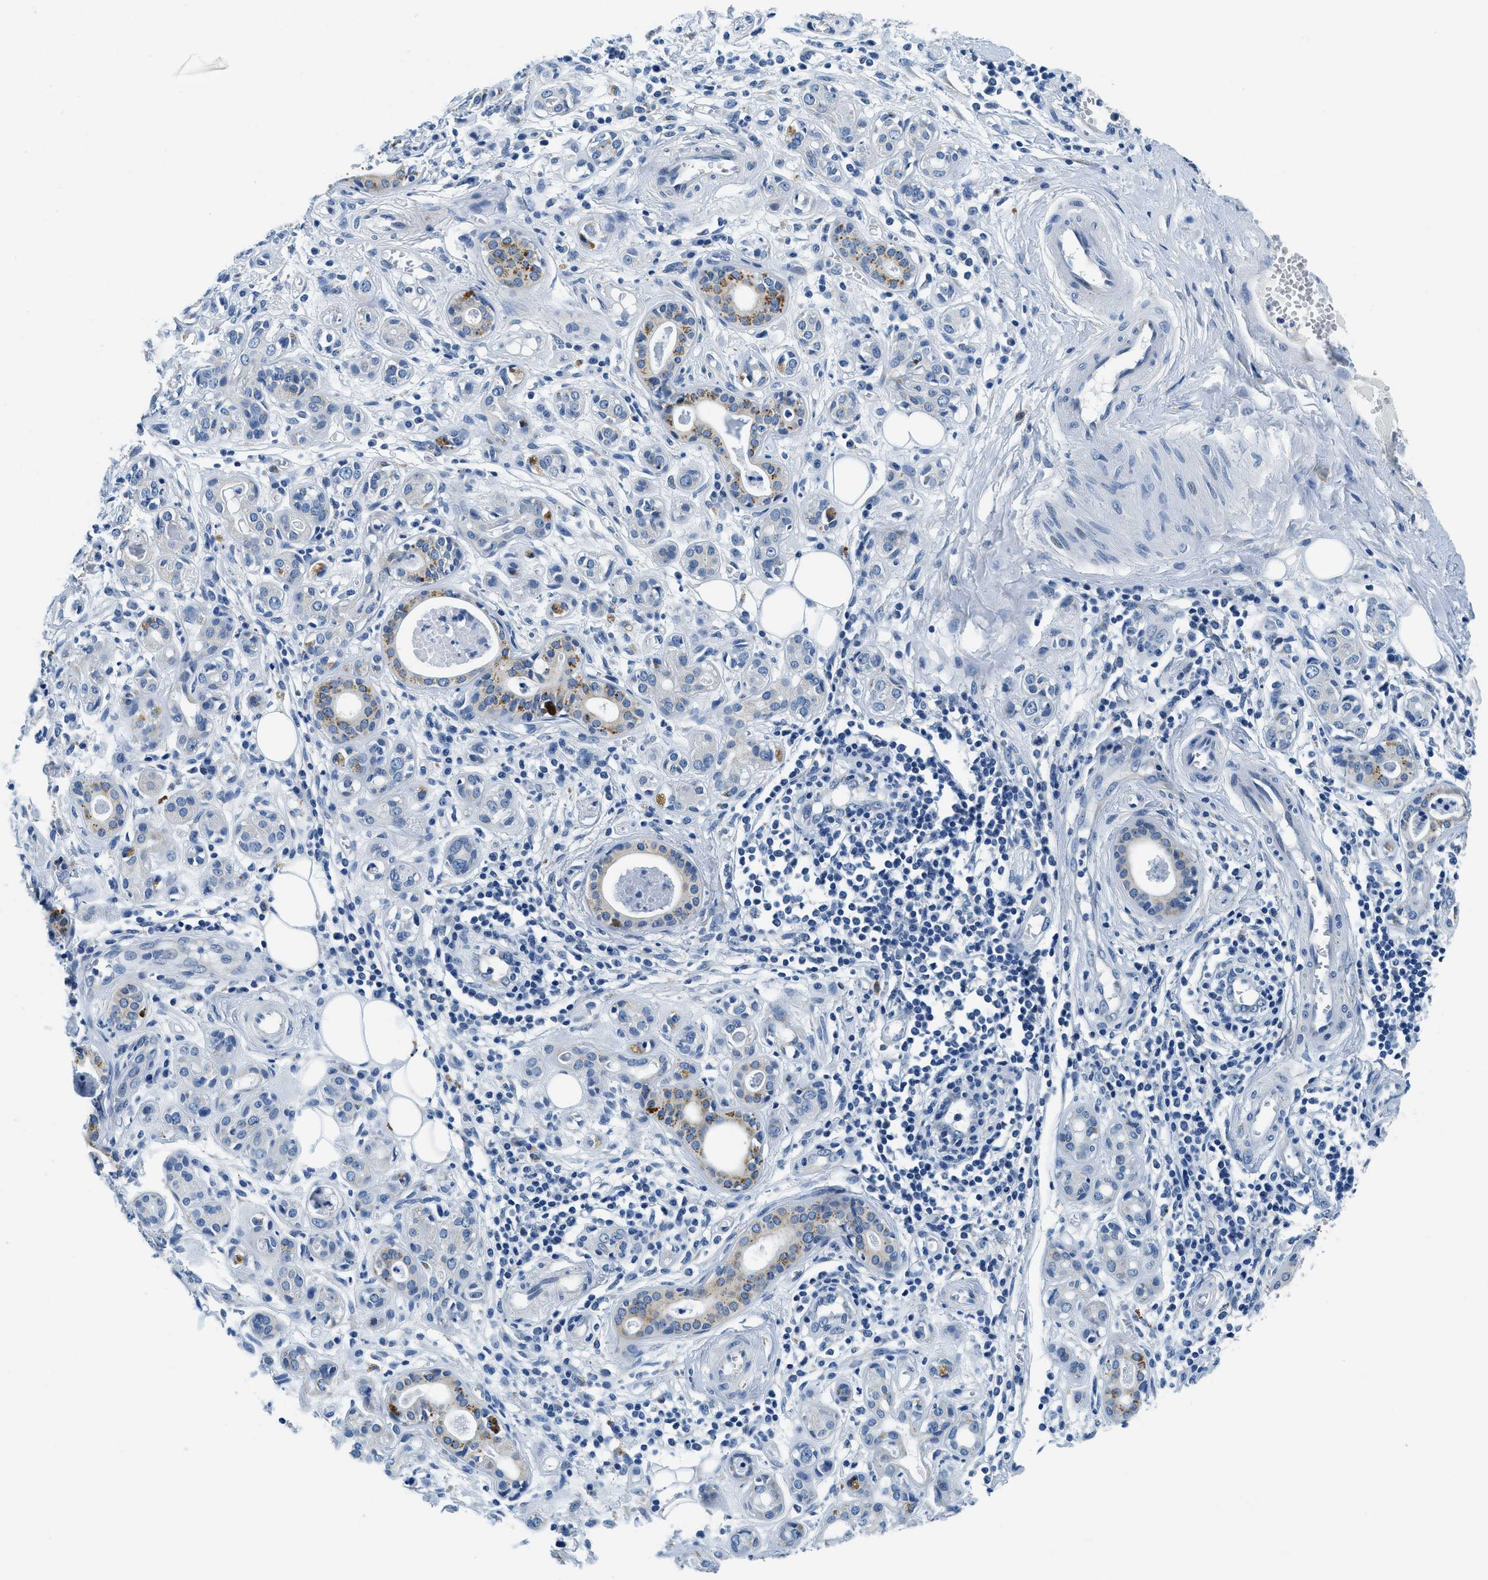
{"staining": {"intensity": "negative", "quantity": "none", "location": "none"}, "tissue": "adipose tissue", "cell_type": "Adipocytes", "image_type": "normal", "snomed": [{"axis": "morphology", "description": "Normal tissue, NOS"}, {"axis": "morphology", "description": "Inflammation, NOS"}, {"axis": "topography", "description": "Salivary gland"}, {"axis": "topography", "description": "Peripheral nerve tissue"}], "caption": "Immunohistochemistry (IHC) of normal human adipose tissue displays no expression in adipocytes. (Stains: DAB immunohistochemistry (IHC) with hematoxylin counter stain, Microscopy: brightfield microscopy at high magnification).", "gene": "UBAC2", "patient": {"sex": "female", "age": 75}}